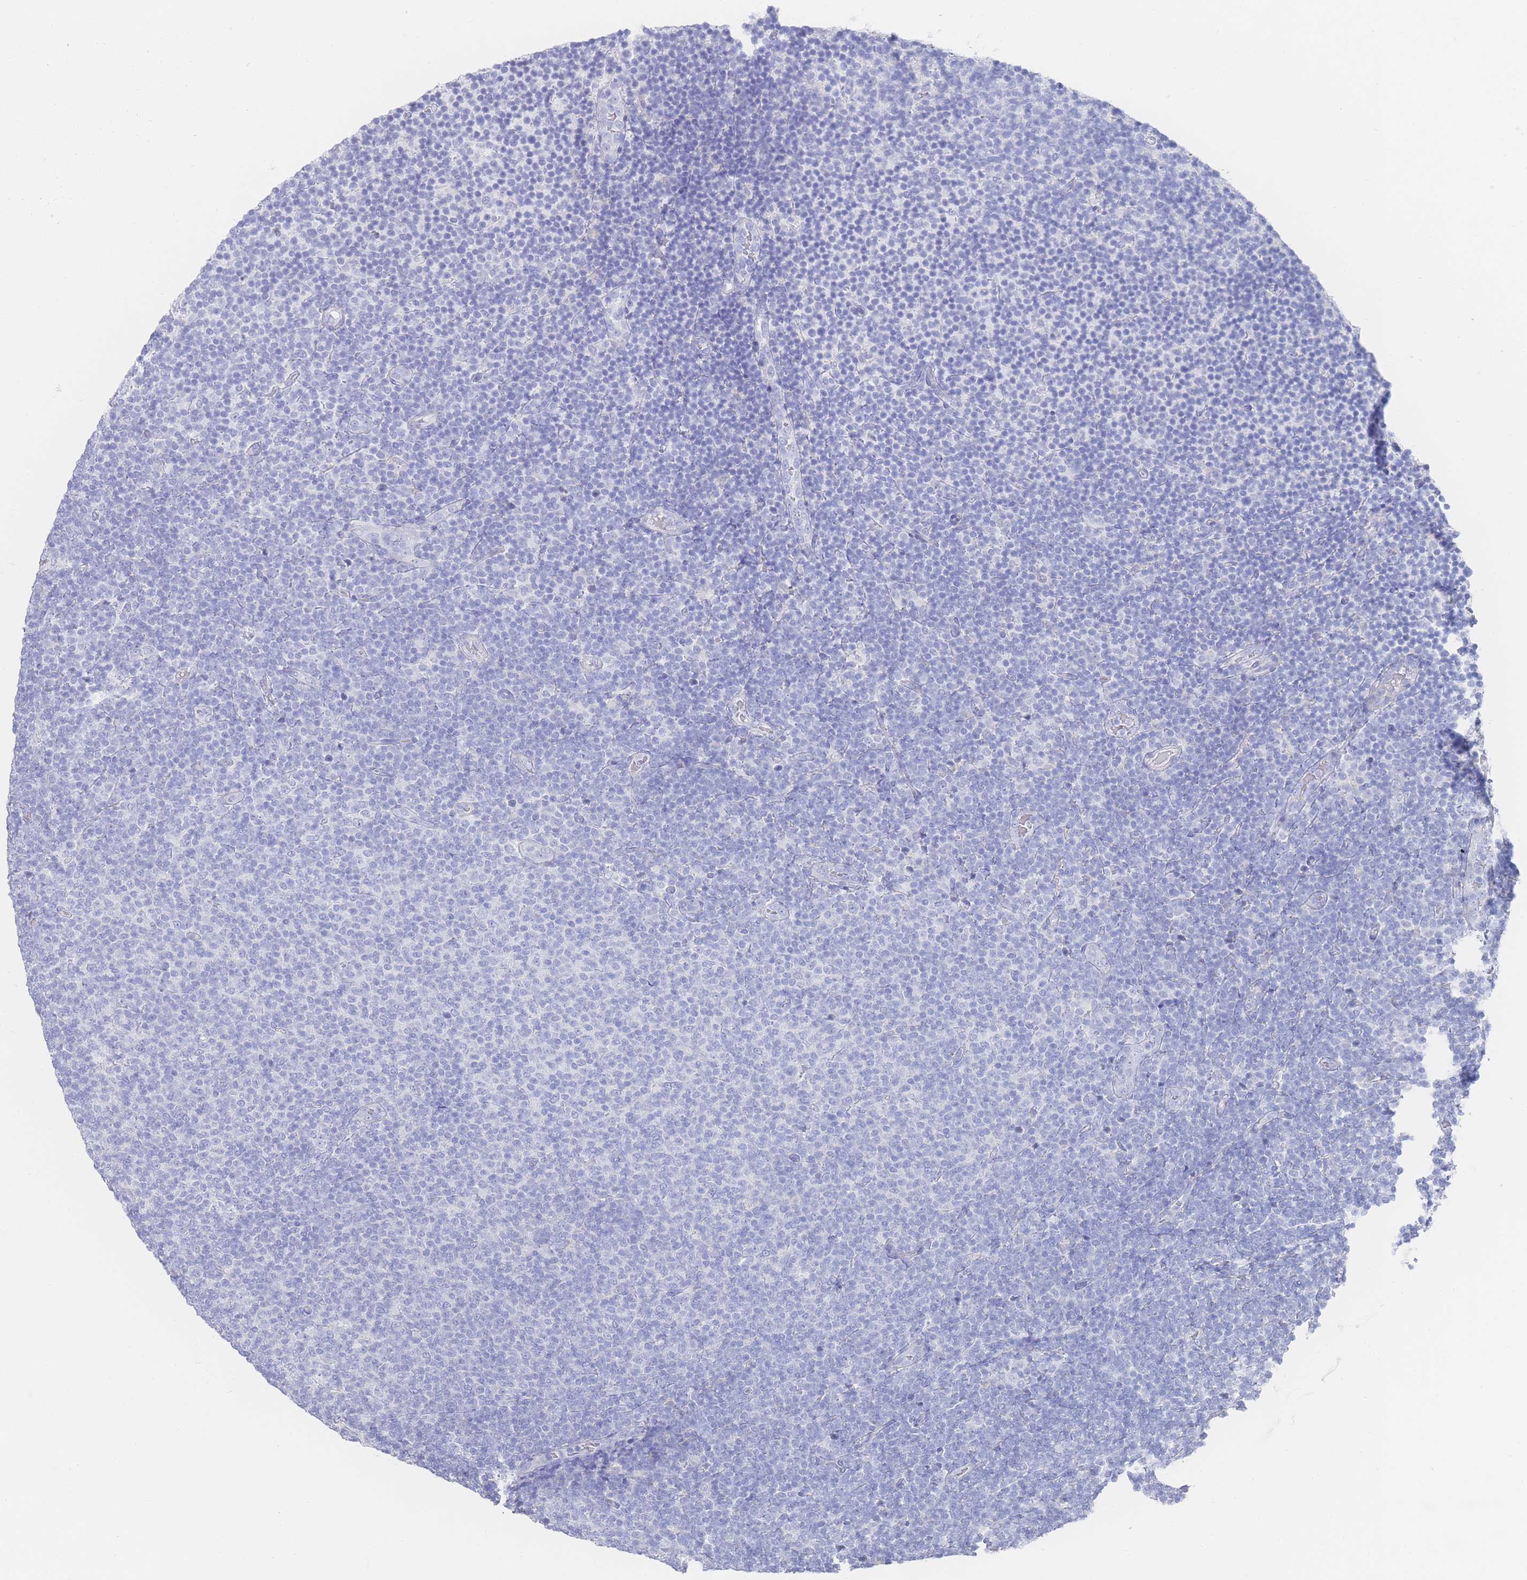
{"staining": {"intensity": "negative", "quantity": "none", "location": "none"}, "tissue": "lymphoma", "cell_type": "Tumor cells", "image_type": "cancer", "snomed": [{"axis": "morphology", "description": "Malignant lymphoma, non-Hodgkin's type, Low grade"}, {"axis": "topography", "description": "Lymph node"}], "caption": "Immunohistochemistry (IHC) photomicrograph of neoplastic tissue: low-grade malignant lymphoma, non-Hodgkin's type stained with DAB (3,3'-diaminobenzidine) shows no significant protein positivity in tumor cells.", "gene": "LRRC37A", "patient": {"sex": "male", "age": 66}}